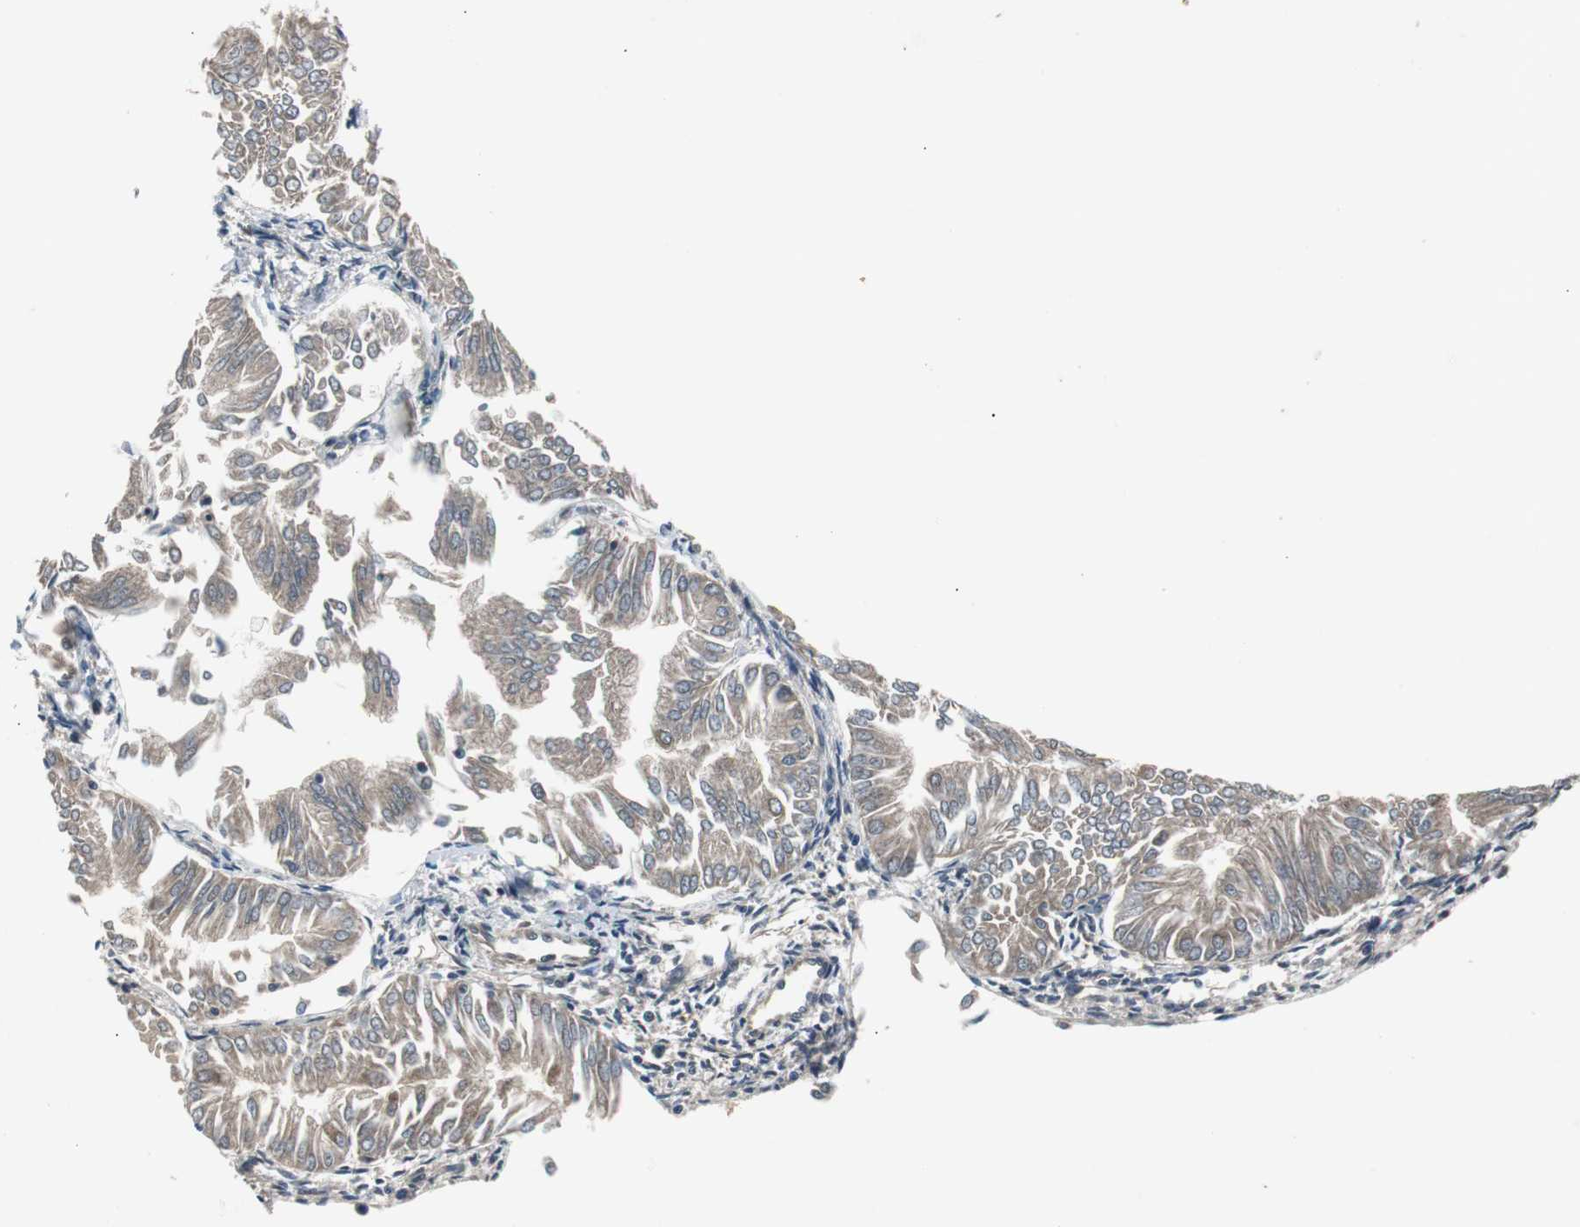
{"staining": {"intensity": "moderate", "quantity": ">75%", "location": "cytoplasmic/membranous"}, "tissue": "endometrial cancer", "cell_type": "Tumor cells", "image_type": "cancer", "snomed": [{"axis": "morphology", "description": "Adenocarcinoma, NOS"}, {"axis": "topography", "description": "Endometrium"}], "caption": "Immunohistochemistry (DAB (3,3'-diaminobenzidine)) staining of human adenocarcinoma (endometrial) demonstrates moderate cytoplasmic/membranous protein staining in approximately >75% of tumor cells.", "gene": "ZMPSTE24", "patient": {"sex": "female", "age": 53}}